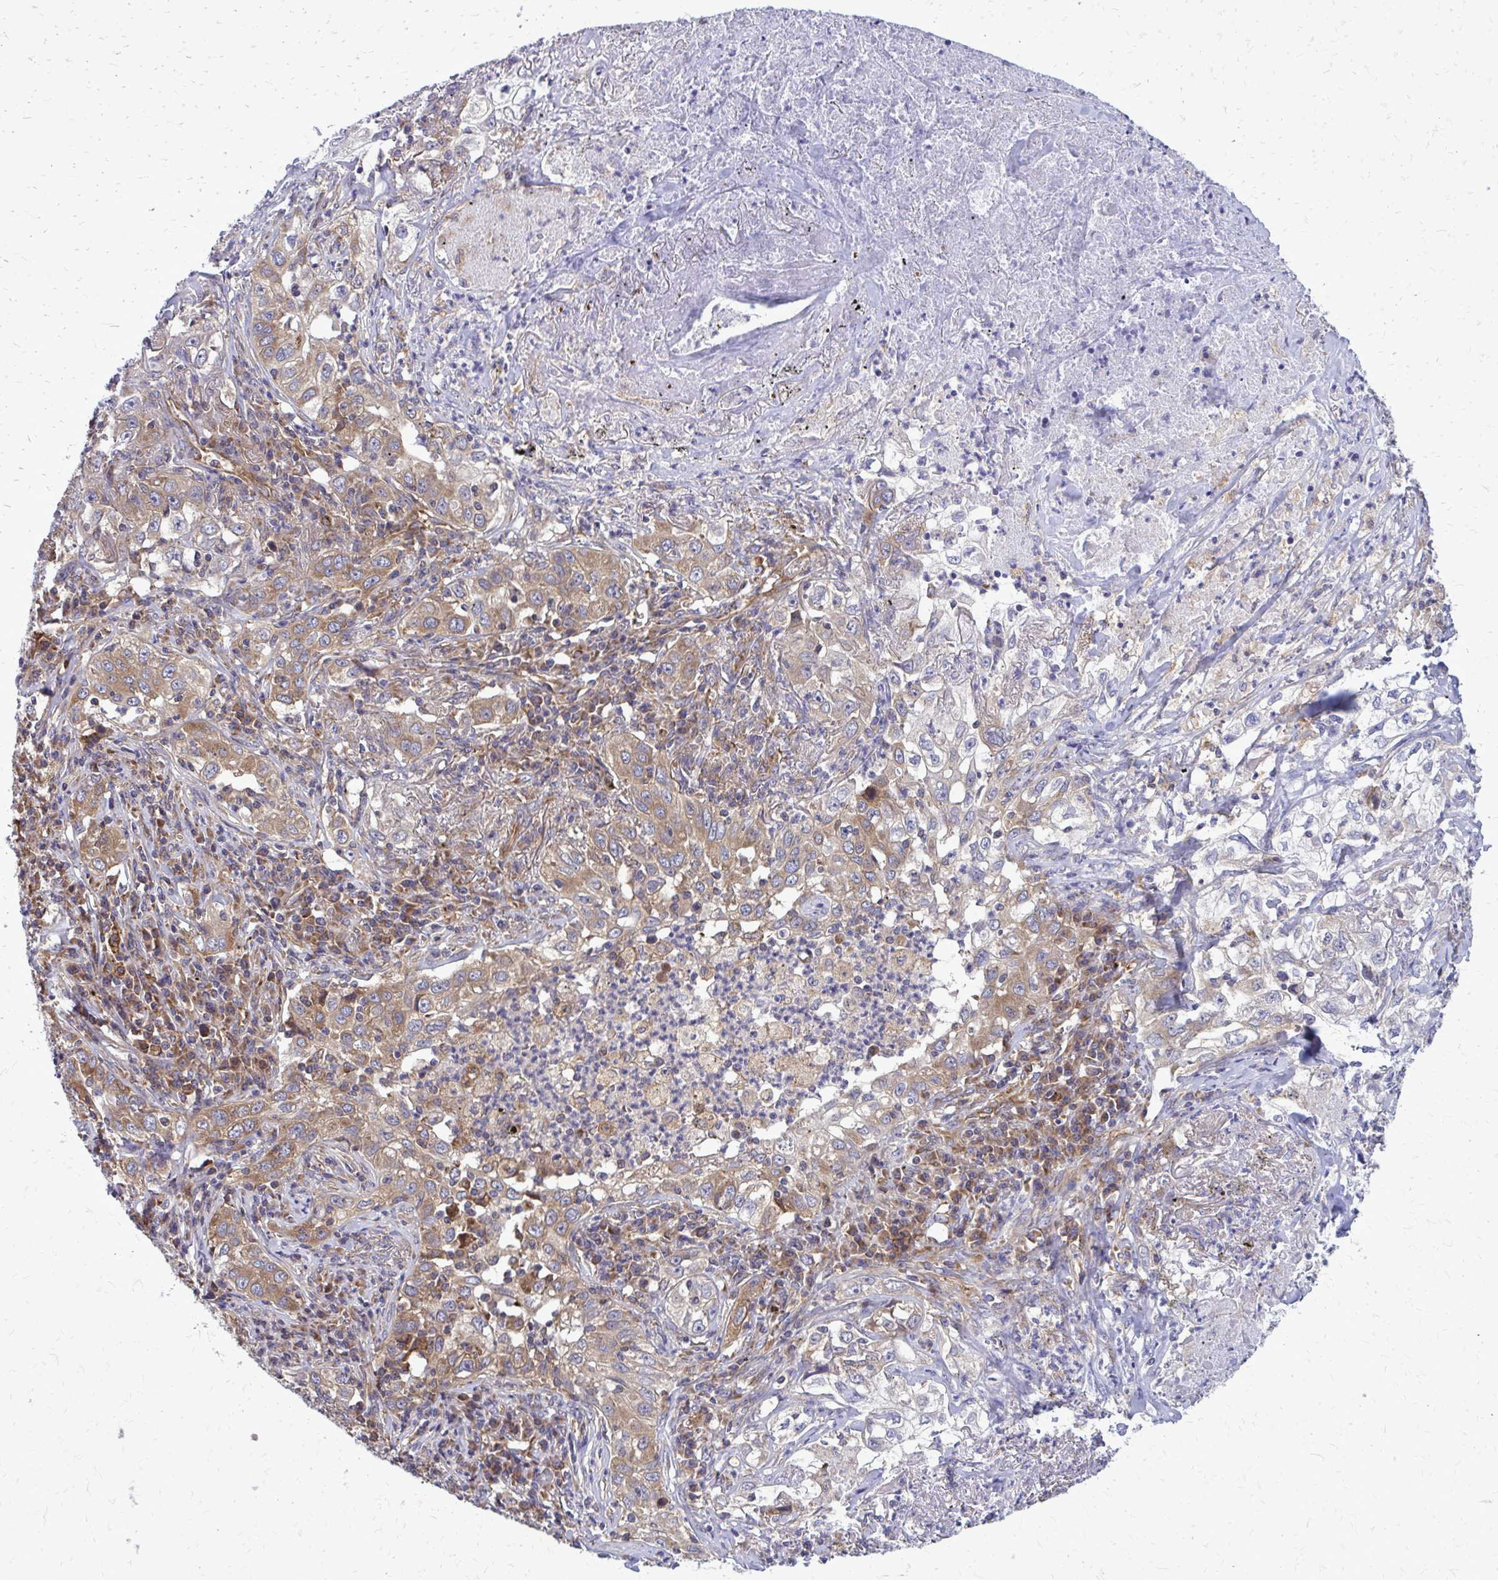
{"staining": {"intensity": "moderate", "quantity": ">75%", "location": "cytoplasmic/membranous"}, "tissue": "lung cancer", "cell_type": "Tumor cells", "image_type": "cancer", "snomed": [{"axis": "morphology", "description": "Squamous cell carcinoma, NOS"}, {"axis": "topography", "description": "Lung"}], "caption": "Protein expression analysis of squamous cell carcinoma (lung) demonstrates moderate cytoplasmic/membranous staining in about >75% of tumor cells.", "gene": "PDK4", "patient": {"sex": "male", "age": 71}}